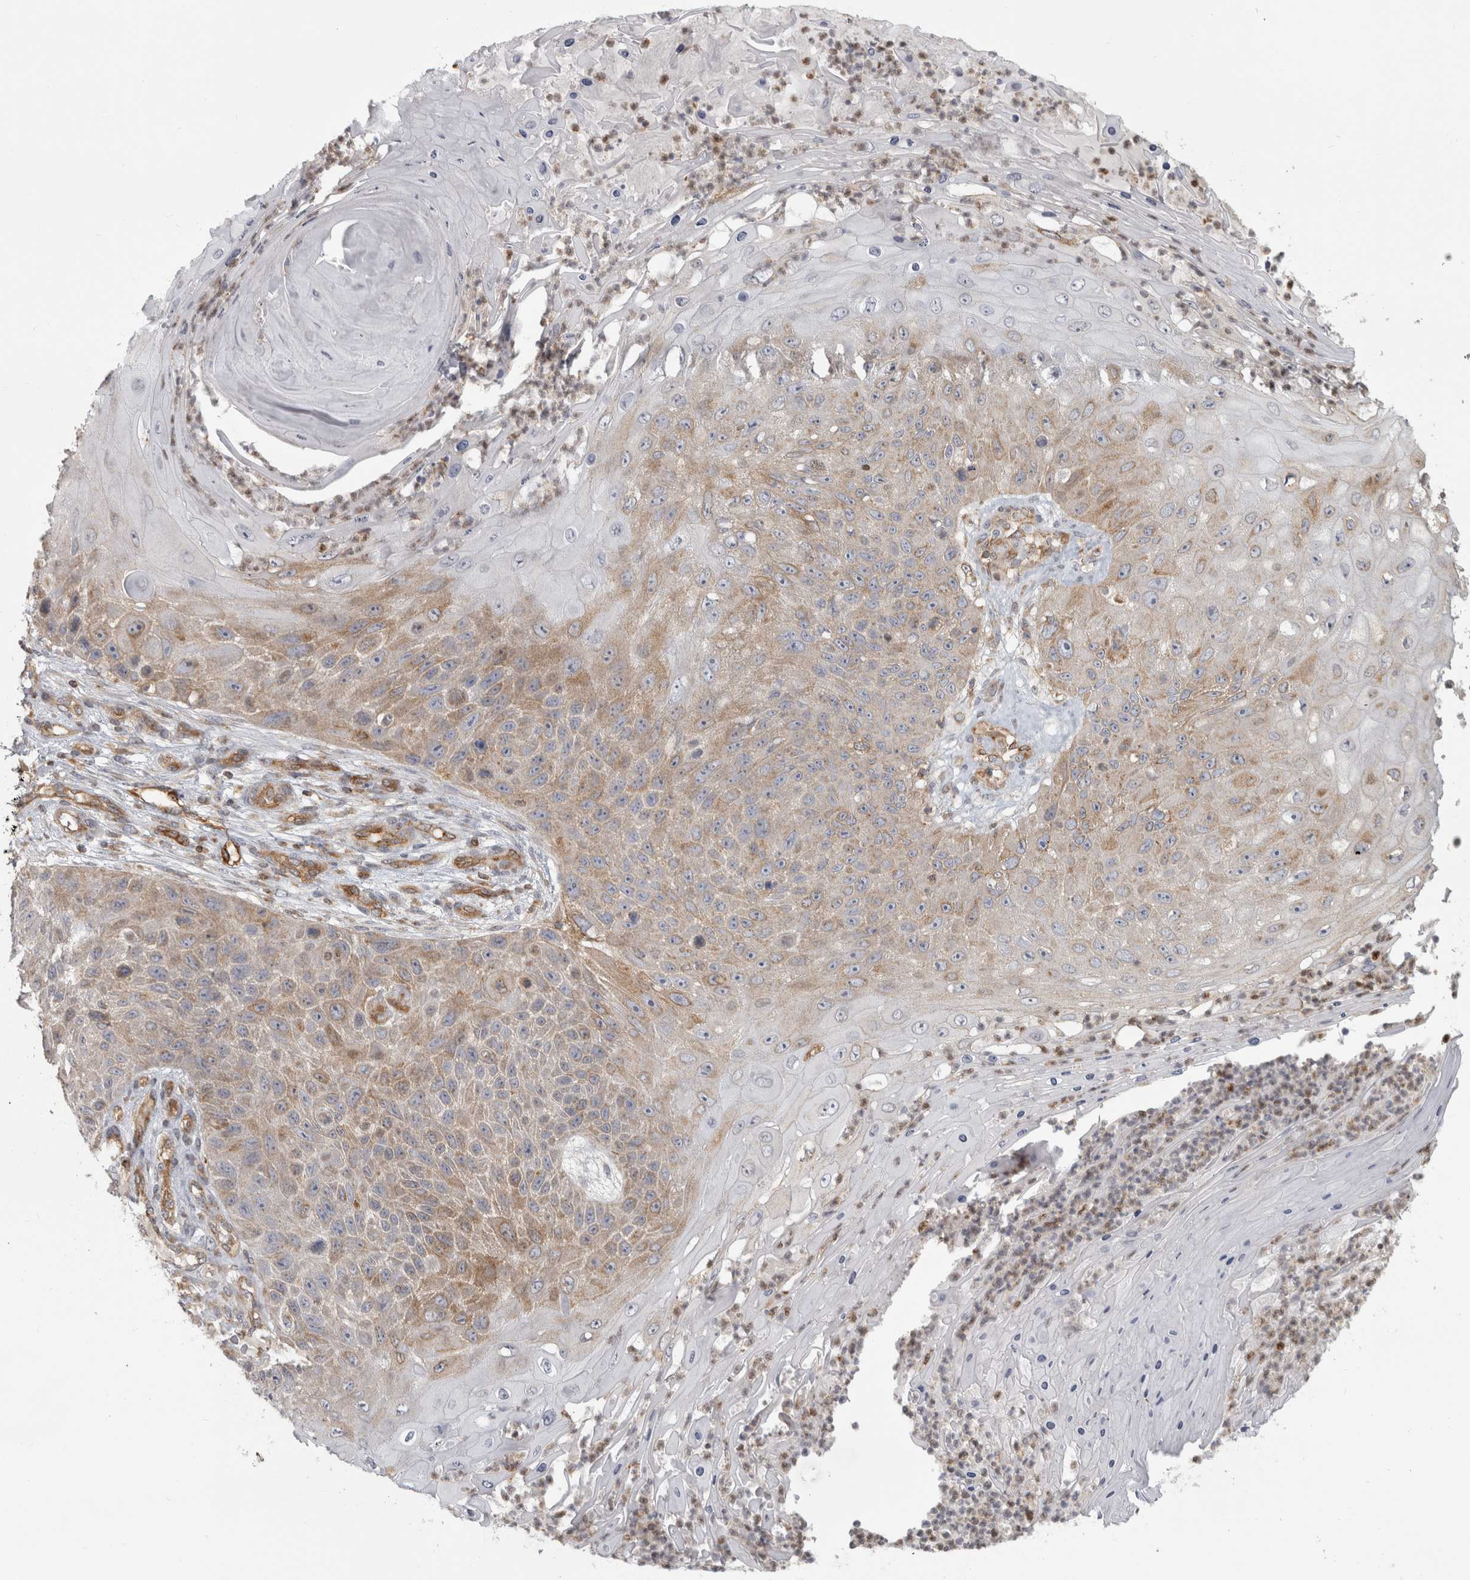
{"staining": {"intensity": "moderate", "quantity": "25%-75%", "location": "cytoplasmic/membranous"}, "tissue": "skin cancer", "cell_type": "Tumor cells", "image_type": "cancer", "snomed": [{"axis": "morphology", "description": "Squamous cell carcinoma, NOS"}, {"axis": "topography", "description": "Skin"}], "caption": "Immunohistochemistry staining of skin cancer, which exhibits medium levels of moderate cytoplasmic/membranous staining in about 25%-75% of tumor cells indicating moderate cytoplasmic/membranous protein expression. The staining was performed using DAB (3,3'-diaminobenzidine) (brown) for protein detection and nuclei were counterstained in hematoxylin (blue).", "gene": "HLA-E", "patient": {"sex": "female", "age": 88}}